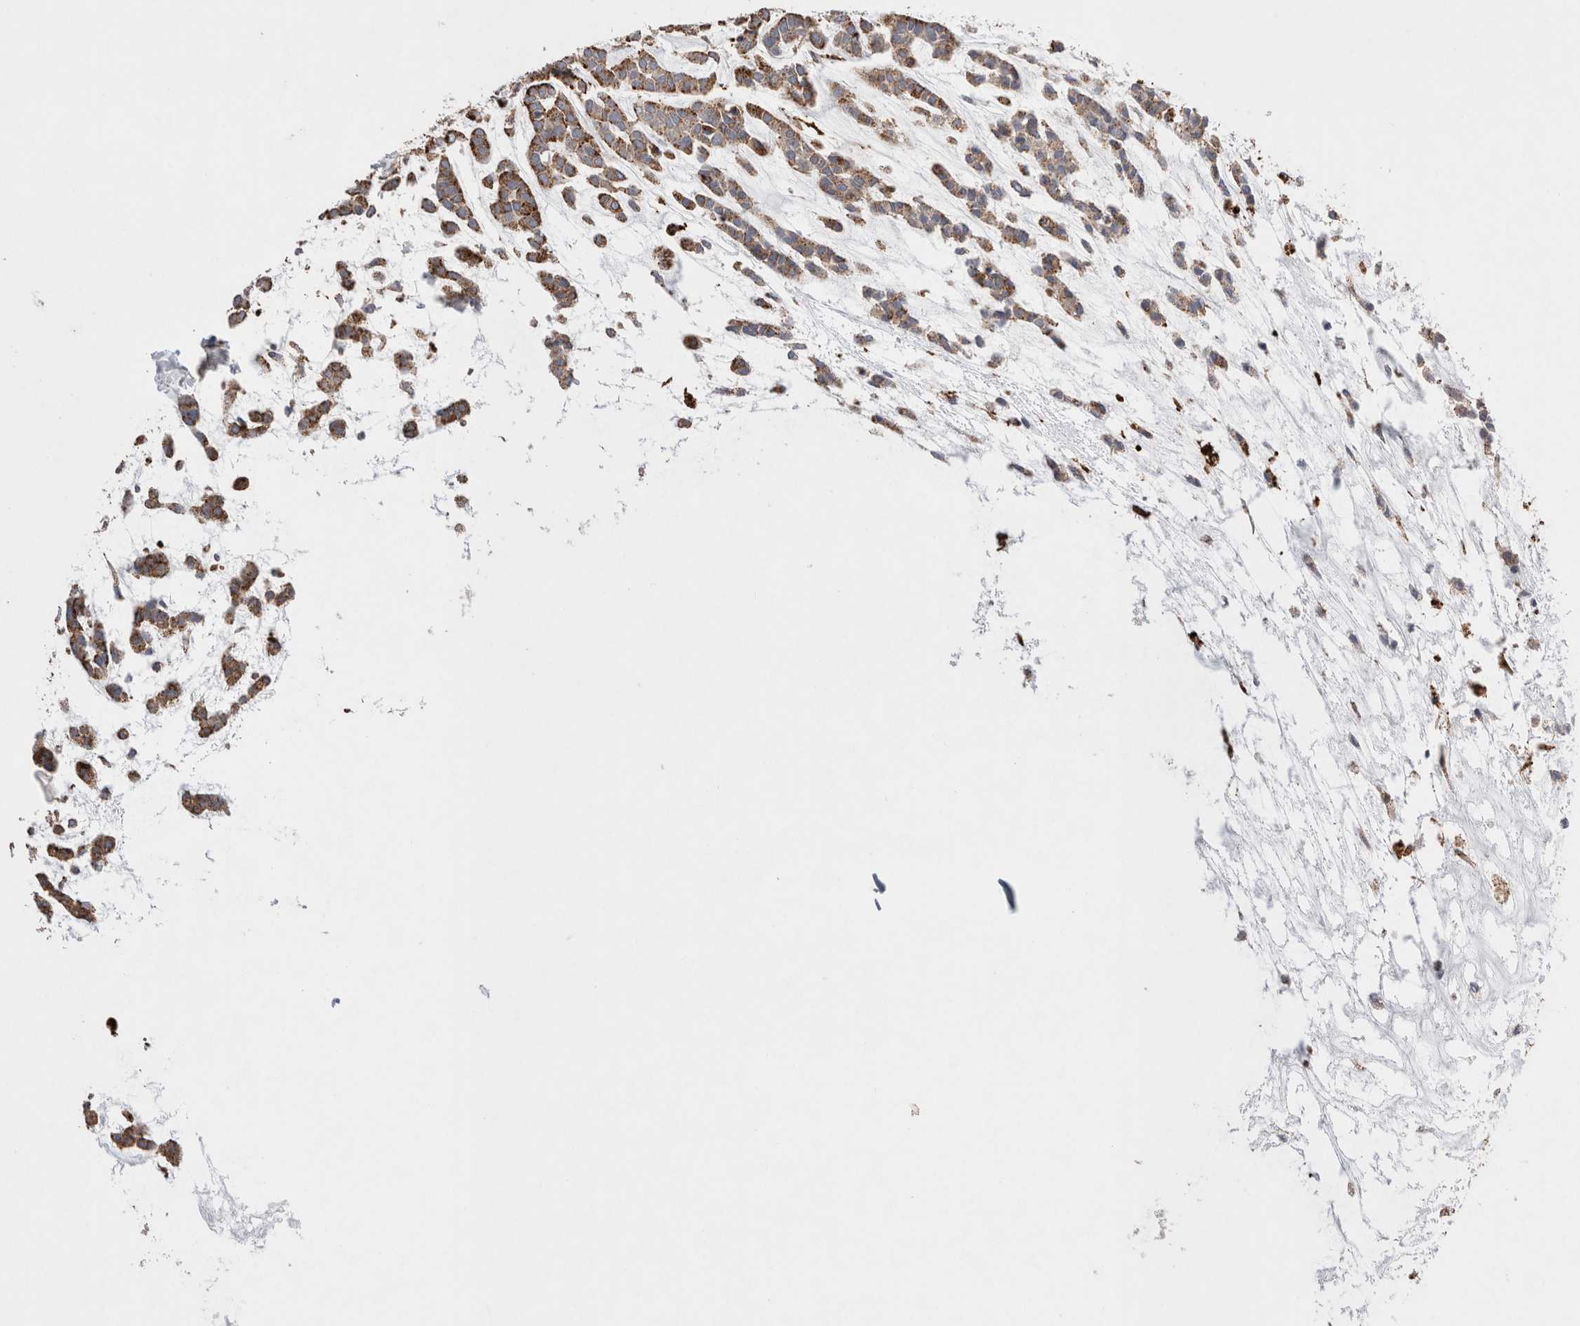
{"staining": {"intensity": "strong", "quantity": ">75%", "location": "cytoplasmic/membranous"}, "tissue": "head and neck cancer", "cell_type": "Tumor cells", "image_type": "cancer", "snomed": [{"axis": "morphology", "description": "Adenocarcinoma, NOS"}, {"axis": "morphology", "description": "Adenoma, NOS"}, {"axis": "topography", "description": "Head-Neck"}], "caption": "A high-resolution image shows immunohistochemistry (IHC) staining of head and neck cancer, which reveals strong cytoplasmic/membranous expression in about >75% of tumor cells.", "gene": "CTSA", "patient": {"sex": "female", "age": 55}}